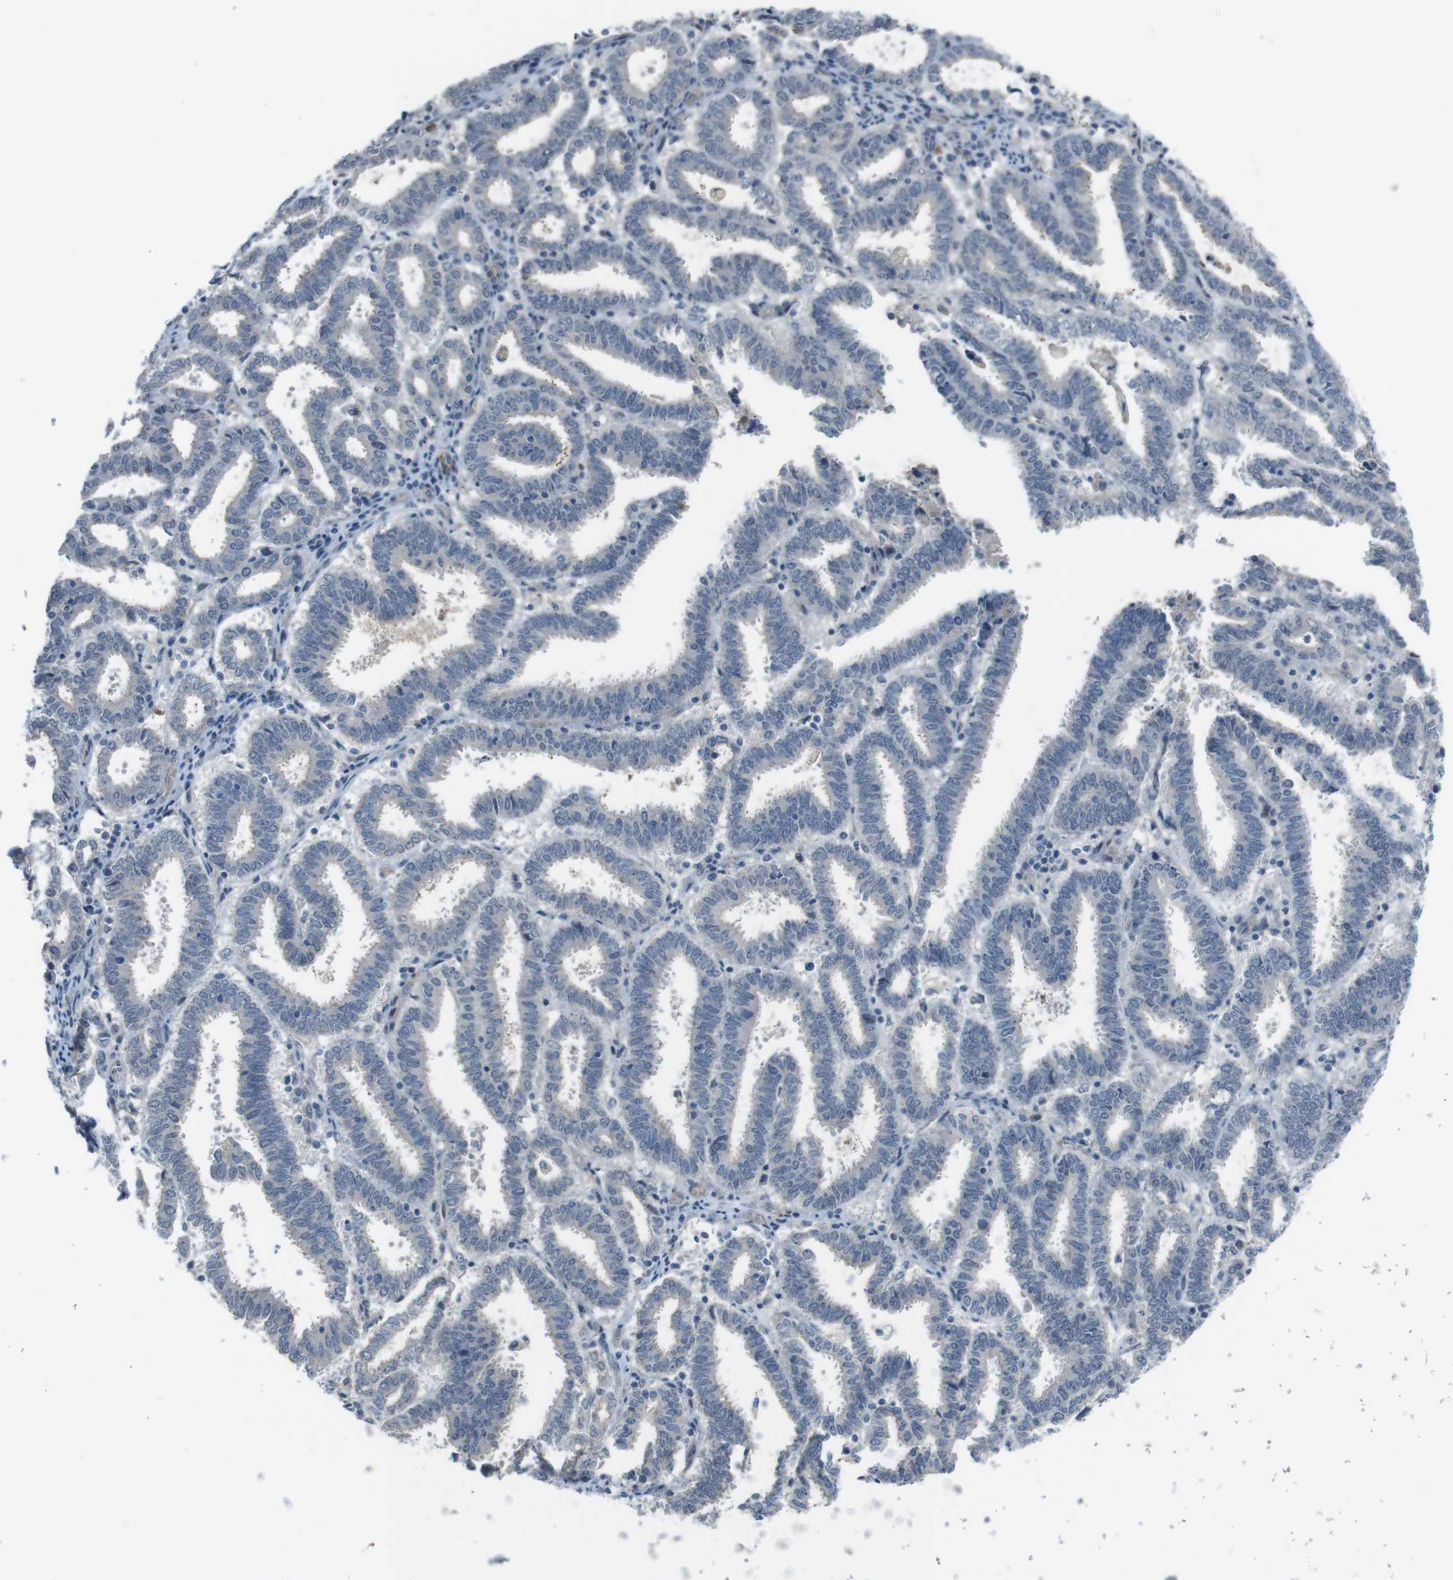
{"staining": {"intensity": "negative", "quantity": "none", "location": "none"}, "tissue": "endometrial cancer", "cell_type": "Tumor cells", "image_type": "cancer", "snomed": [{"axis": "morphology", "description": "Adenocarcinoma, NOS"}, {"axis": "topography", "description": "Uterus"}], "caption": "Micrograph shows no protein expression in tumor cells of endometrial cancer (adenocarcinoma) tissue.", "gene": "ANK2", "patient": {"sex": "female", "age": 83}}